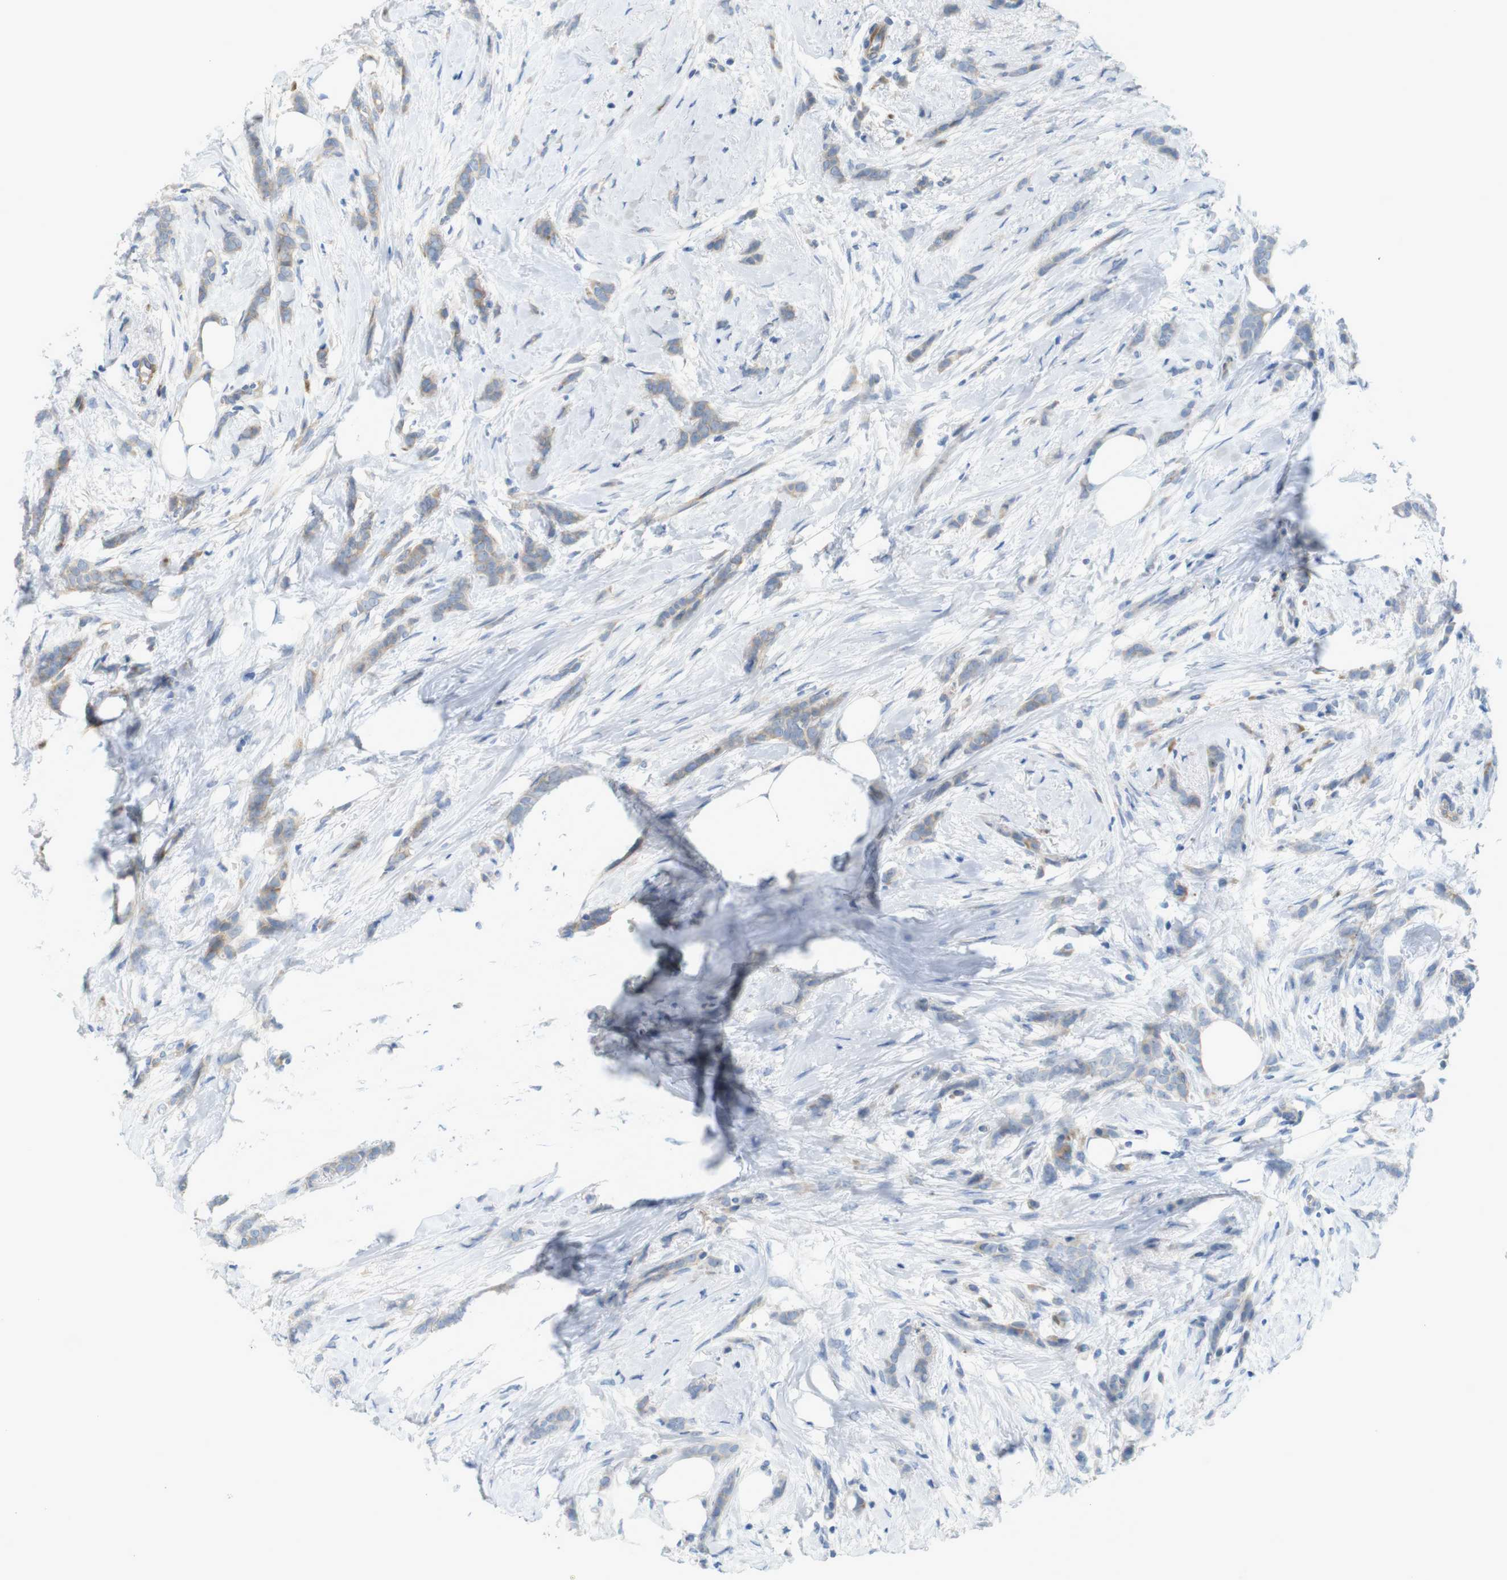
{"staining": {"intensity": "weak", "quantity": "25%-75%", "location": "cytoplasmic/membranous"}, "tissue": "breast cancer", "cell_type": "Tumor cells", "image_type": "cancer", "snomed": [{"axis": "morphology", "description": "Lobular carcinoma, in situ"}, {"axis": "morphology", "description": "Lobular carcinoma"}, {"axis": "topography", "description": "Breast"}], "caption": "The histopathology image shows a brown stain indicating the presence of a protein in the cytoplasmic/membranous of tumor cells in lobular carcinoma in situ (breast). The protein is shown in brown color, while the nuclei are stained blue.", "gene": "GJC3", "patient": {"sex": "female", "age": 41}}